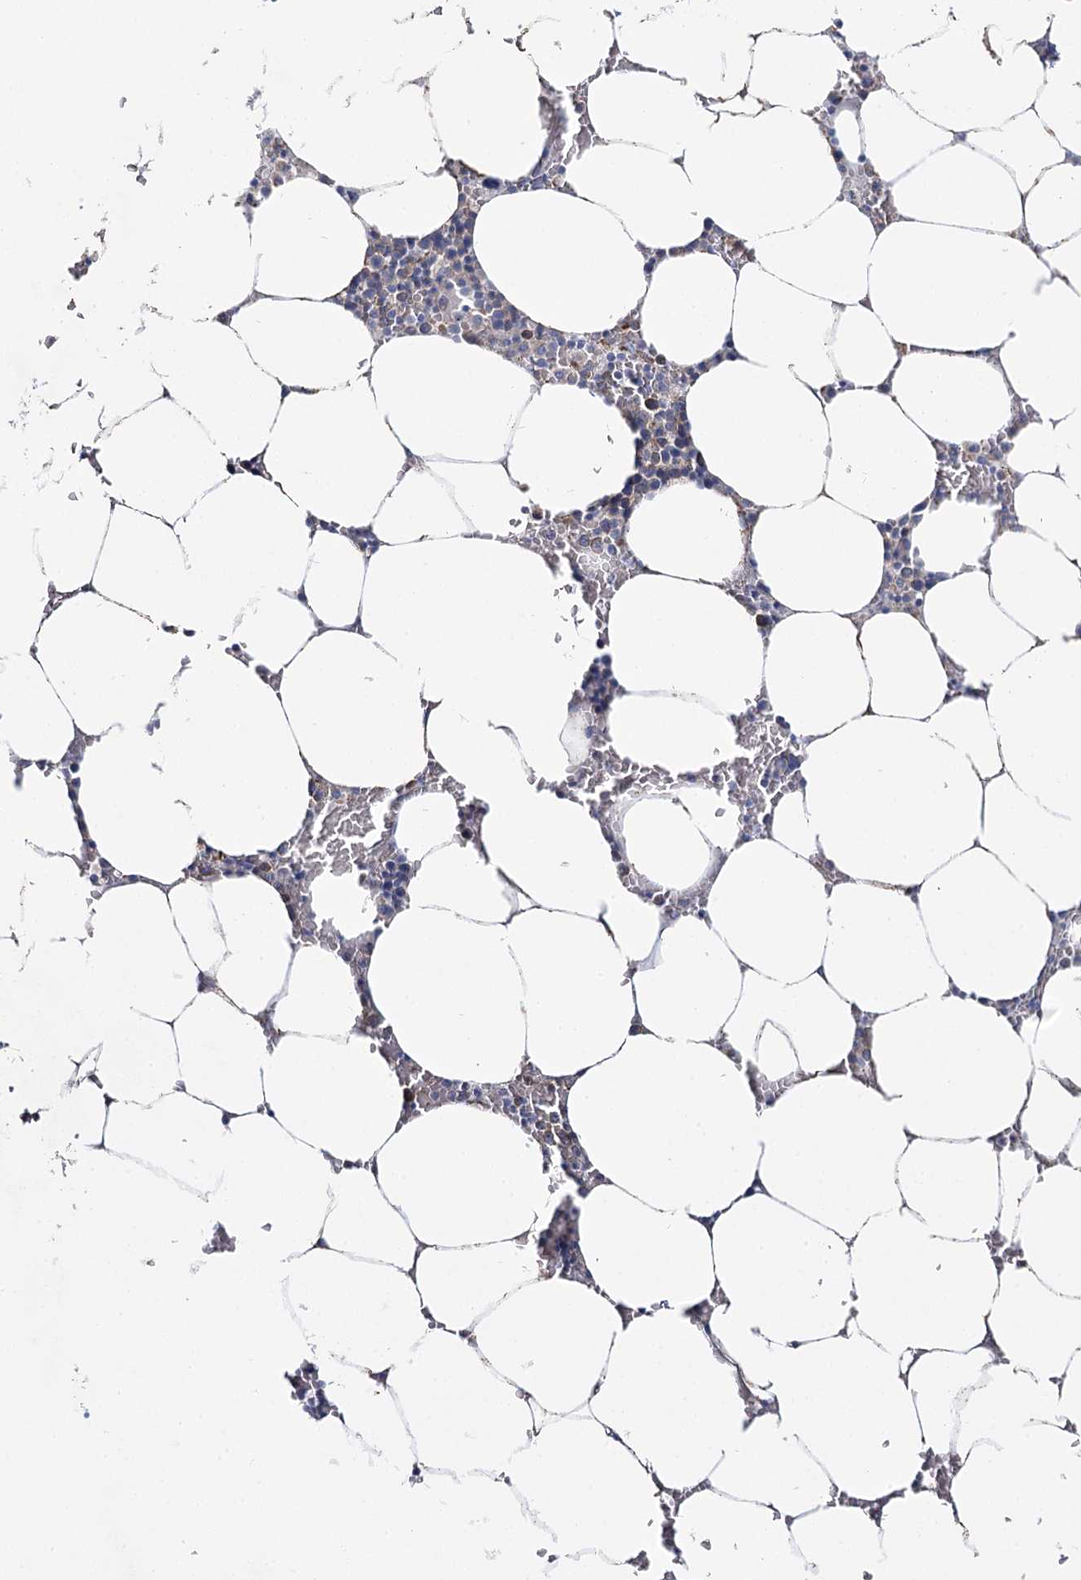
{"staining": {"intensity": "moderate", "quantity": "<25%", "location": "cytoplasmic/membranous"}, "tissue": "bone marrow", "cell_type": "Hematopoietic cells", "image_type": "normal", "snomed": [{"axis": "morphology", "description": "Normal tissue, NOS"}, {"axis": "topography", "description": "Bone marrow"}], "caption": "Protein staining demonstrates moderate cytoplasmic/membranous staining in approximately <25% of hematopoietic cells in unremarkable bone marrow. The staining was performed using DAB to visualize the protein expression in brown, while the nuclei were stained in blue with hematoxylin (Magnification: 20x).", "gene": "THUMPD3", "patient": {"sex": "male", "age": 70}}